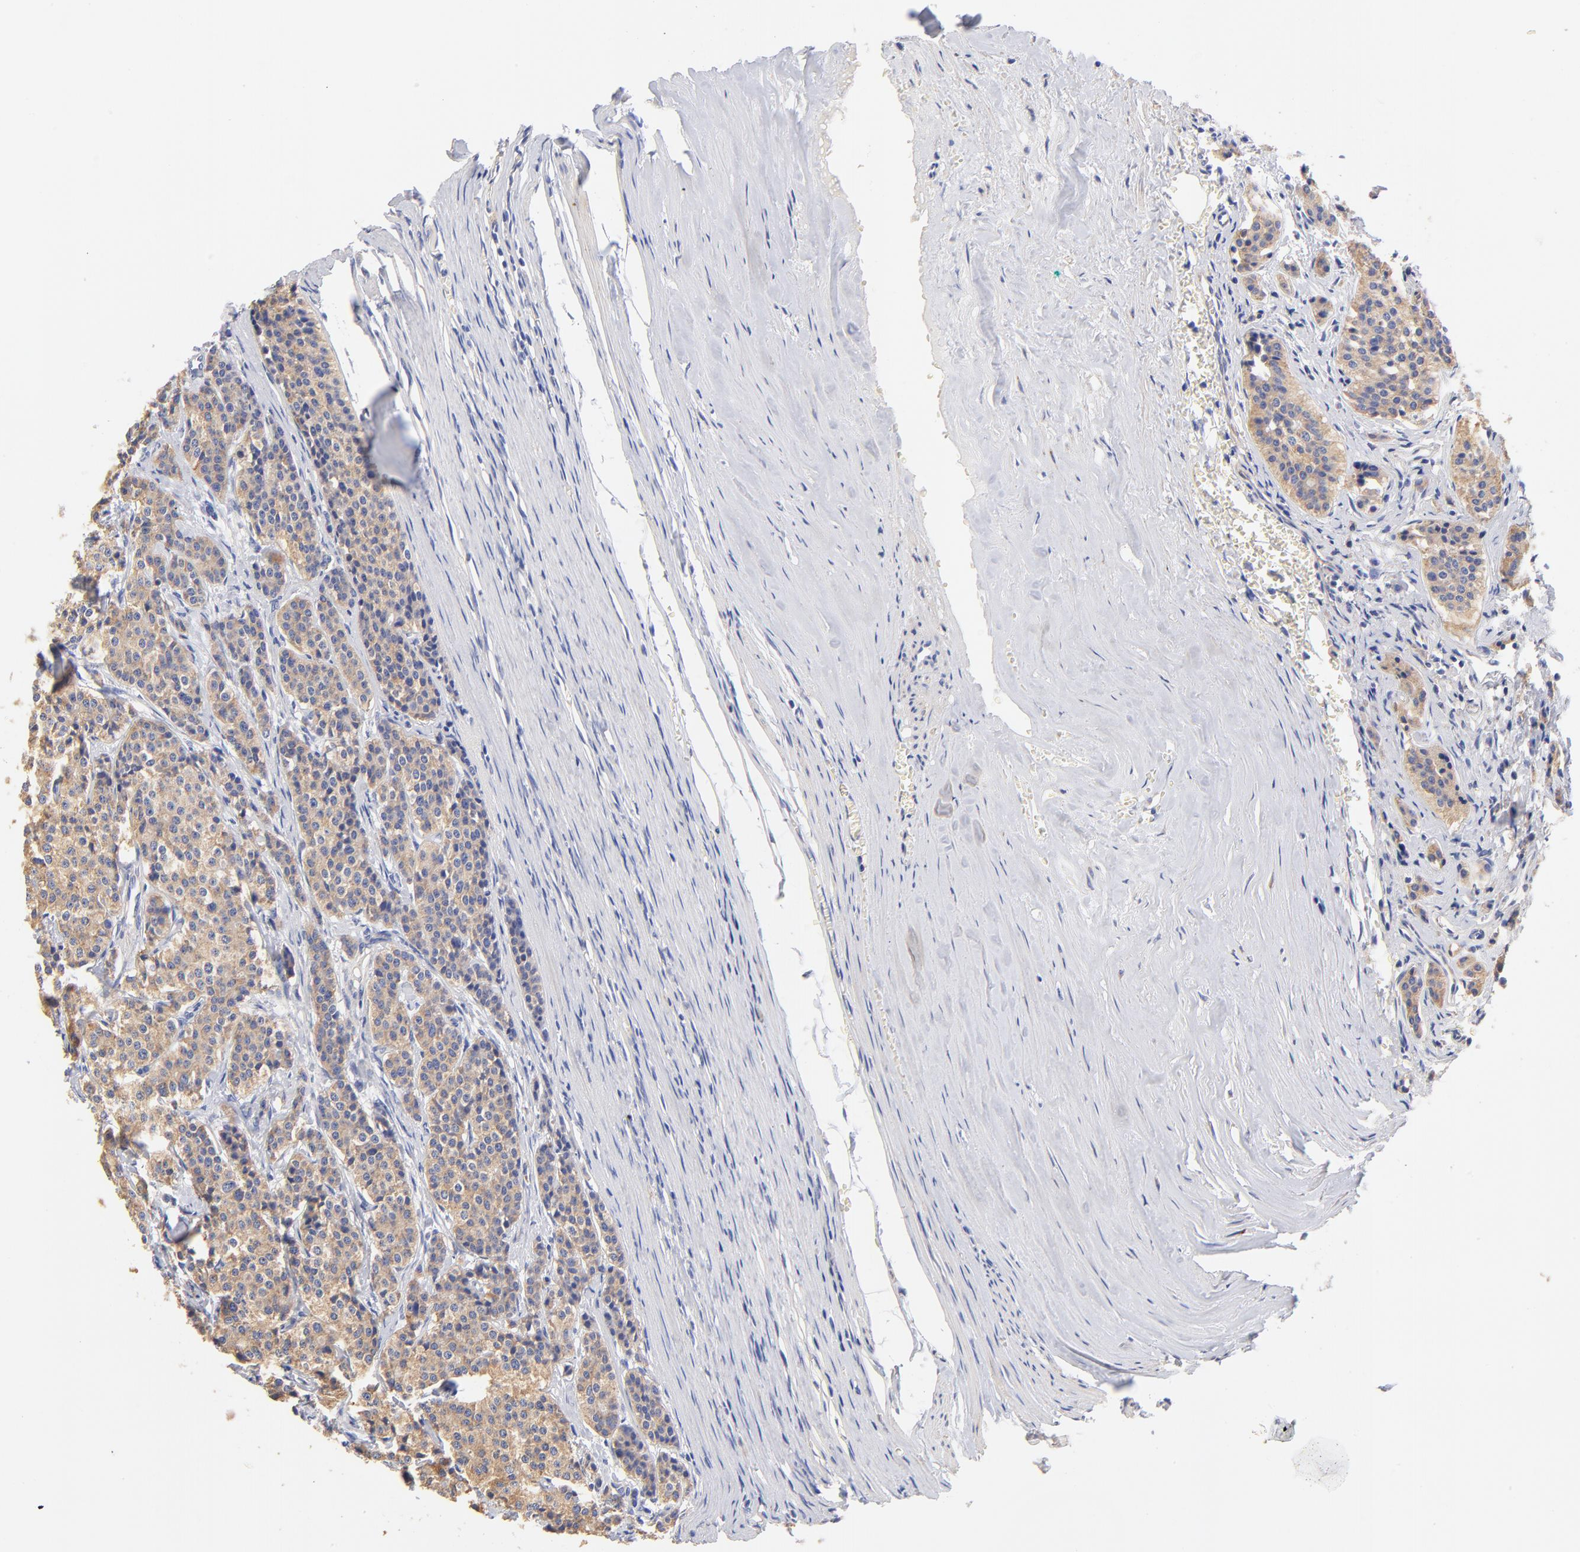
{"staining": {"intensity": "moderate", "quantity": ">75%", "location": "cytoplasmic/membranous"}, "tissue": "carcinoid", "cell_type": "Tumor cells", "image_type": "cancer", "snomed": [{"axis": "morphology", "description": "Carcinoid, malignant, NOS"}, {"axis": "topography", "description": "Small intestine"}], "caption": "DAB (3,3'-diaminobenzidine) immunohistochemical staining of human carcinoid (malignant) displays moderate cytoplasmic/membranous protein positivity in approximately >75% of tumor cells.", "gene": "HS3ST1", "patient": {"sex": "male", "age": 63}}